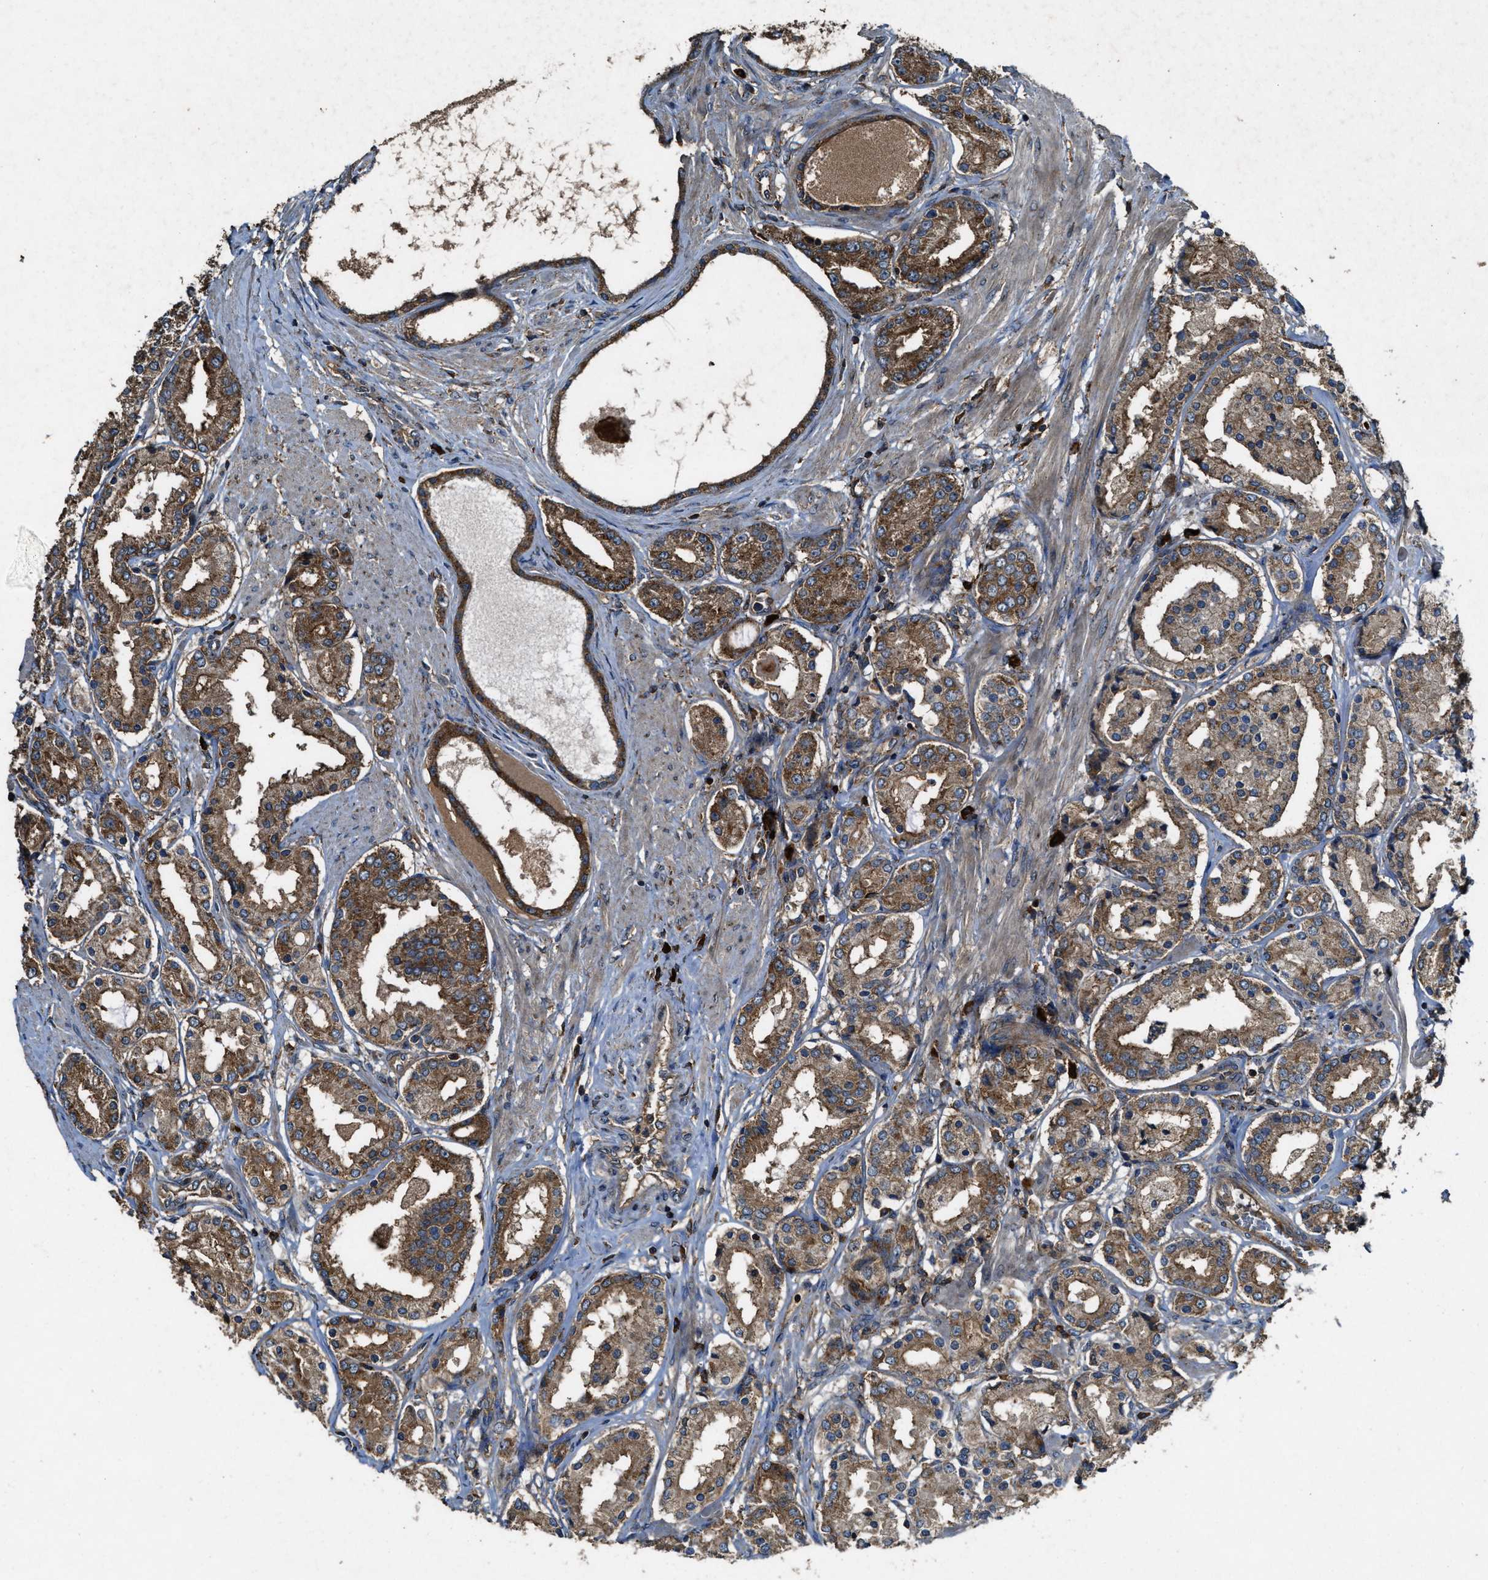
{"staining": {"intensity": "moderate", "quantity": ">75%", "location": "cytoplasmic/membranous"}, "tissue": "prostate cancer", "cell_type": "Tumor cells", "image_type": "cancer", "snomed": [{"axis": "morphology", "description": "Adenocarcinoma, Low grade"}, {"axis": "topography", "description": "Prostate"}], "caption": "Prostate low-grade adenocarcinoma stained for a protein reveals moderate cytoplasmic/membranous positivity in tumor cells.", "gene": "MAP3K8", "patient": {"sex": "male", "age": 63}}